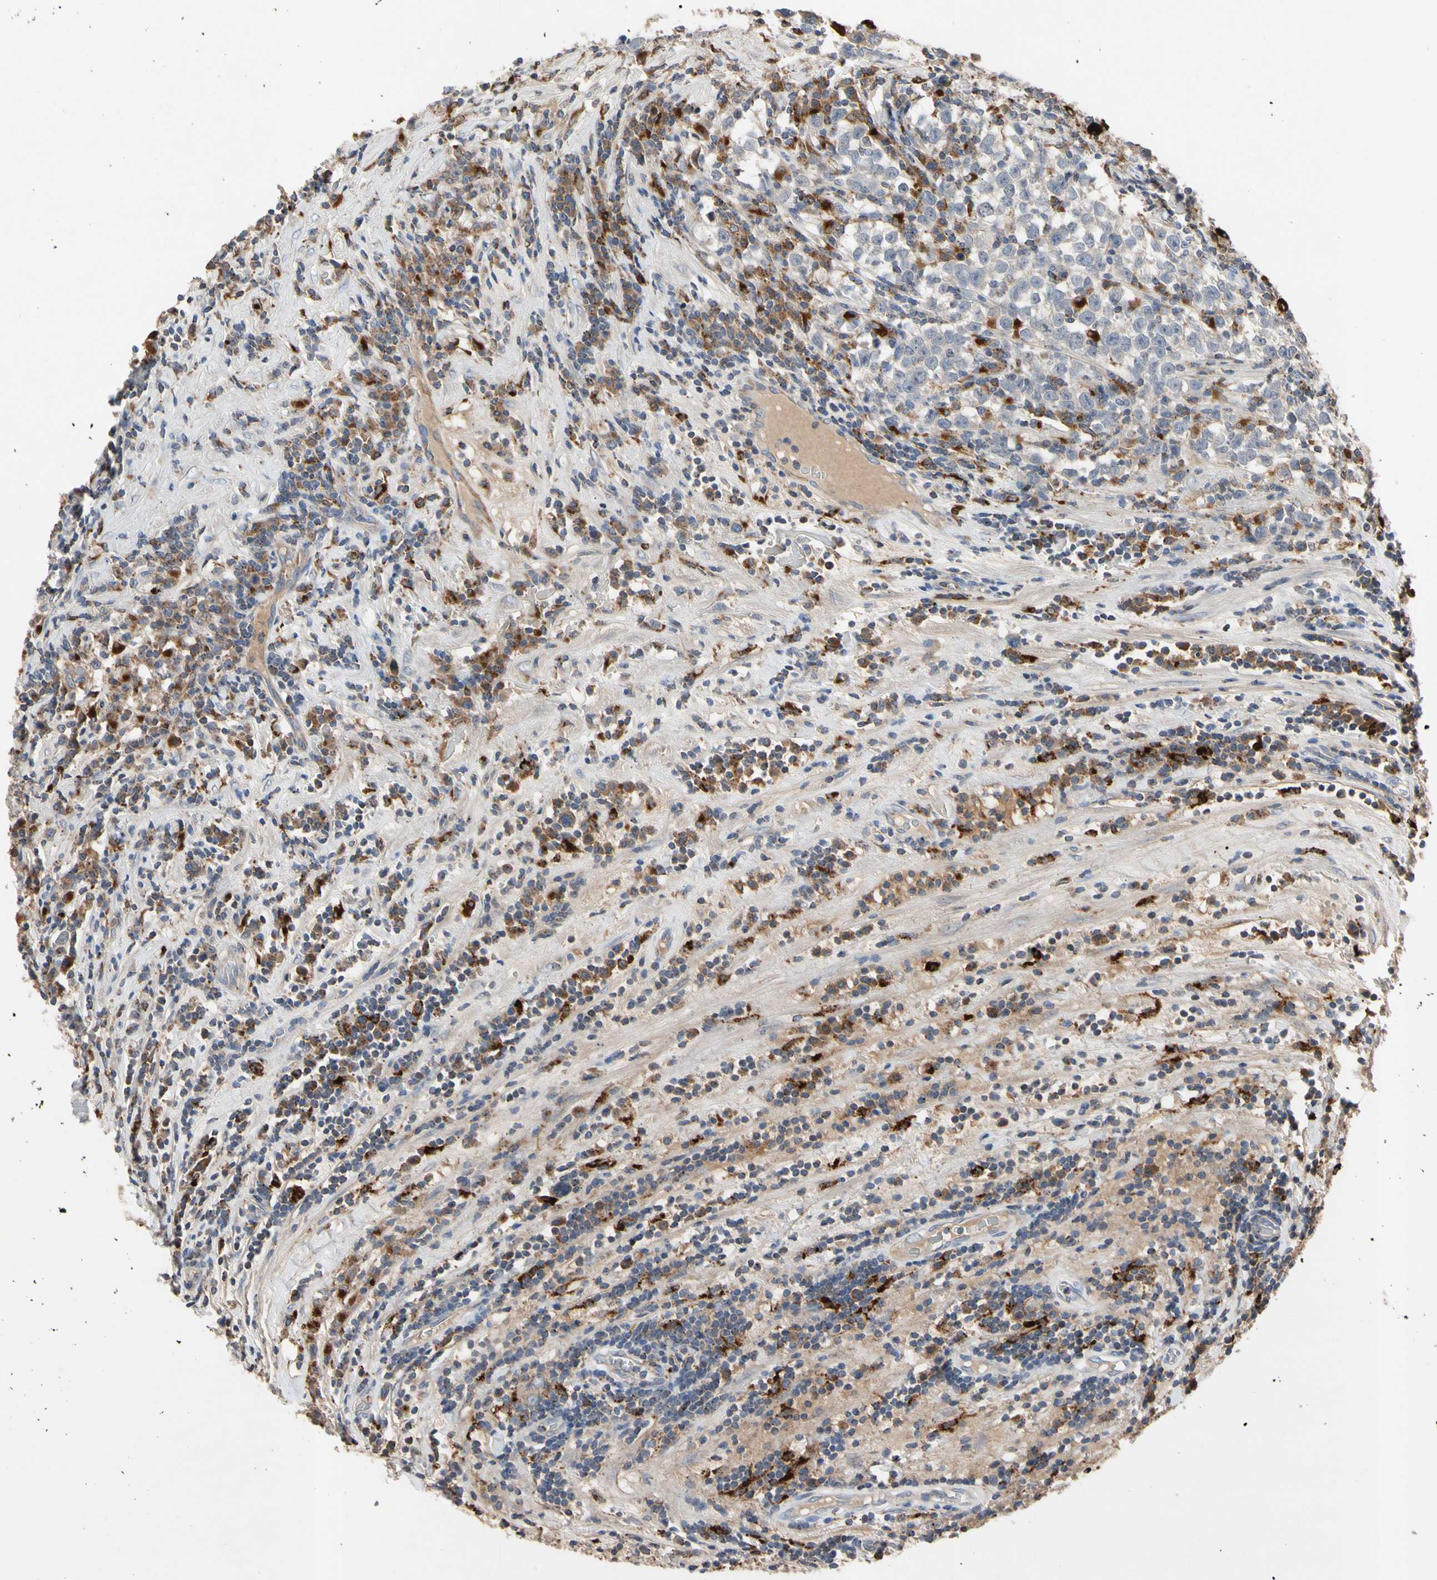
{"staining": {"intensity": "negative", "quantity": "none", "location": "none"}, "tissue": "testis cancer", "cell_type": "Tumor cells", "image_type": "cancer", "snomed": [{"axis": "morphology", "description": "Seminoma, NOS"}, {"axis": "topography", "description": "Testis"}], "caption": "A high-resolution histopathology image shows IHC staining of testis cancer, which exhibits no significant positivity in tumor cells.", "gene": "ADA2", "patient": {"sex": "male", "age": 43}}